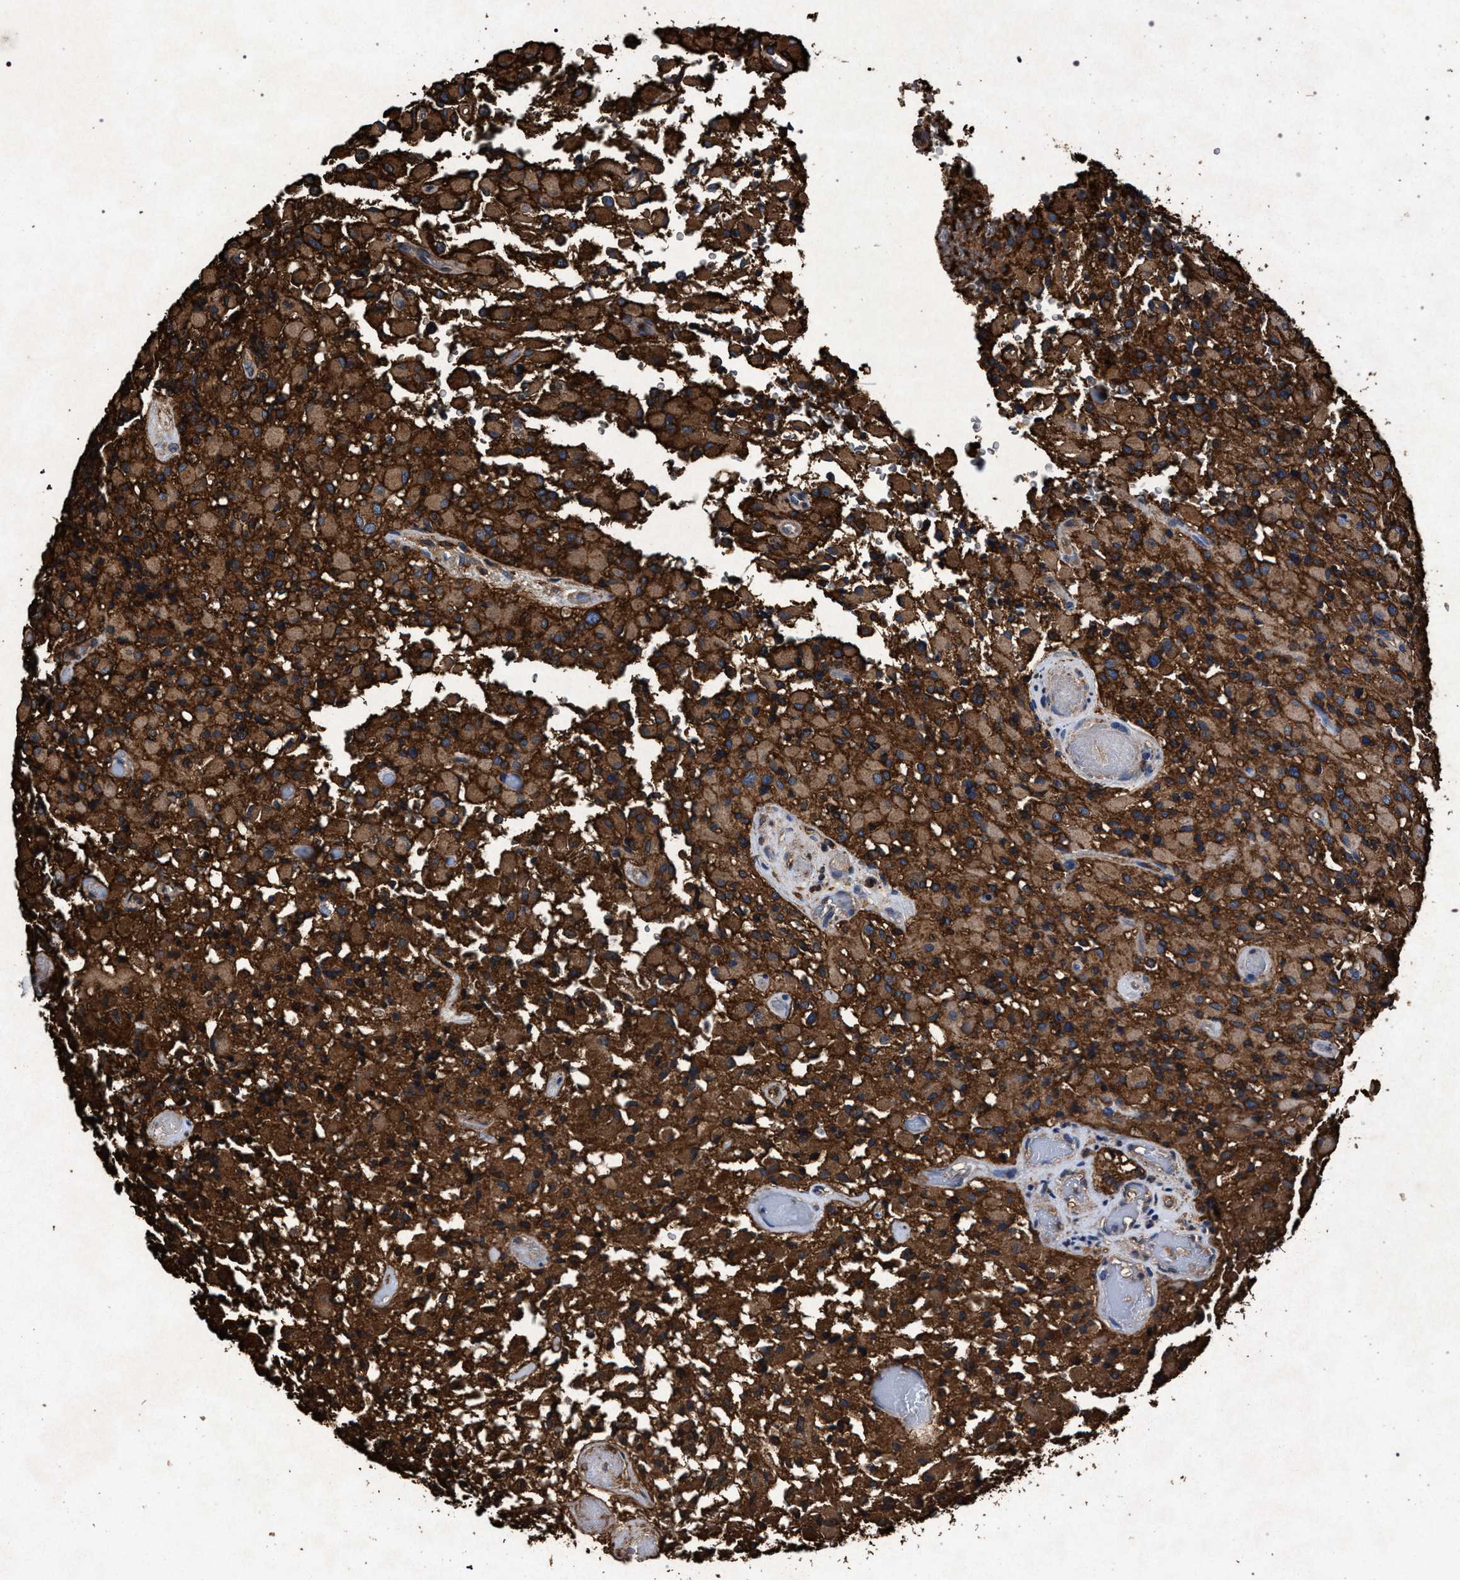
{"staining": {"intensity": "strong", "quantity": ">75%", "location": "cytoplasmic/membranous"}, "tissue": "glioma", "cell_type": "Tumor cells", "image_type": "cancer", "snomed": [{"axis": "morphology", "description": "Glioma, malignant, High grade"}, {"axis": "topography", "description": "Brain"}], "caption": "This micrograph displays IHC staining of glioma, with high strong cytoplasmic/membranous positivity in approximately >75% of tumor cells.", "gene": "MARCKS", "patient": {"sex": "male", "age": 71}}